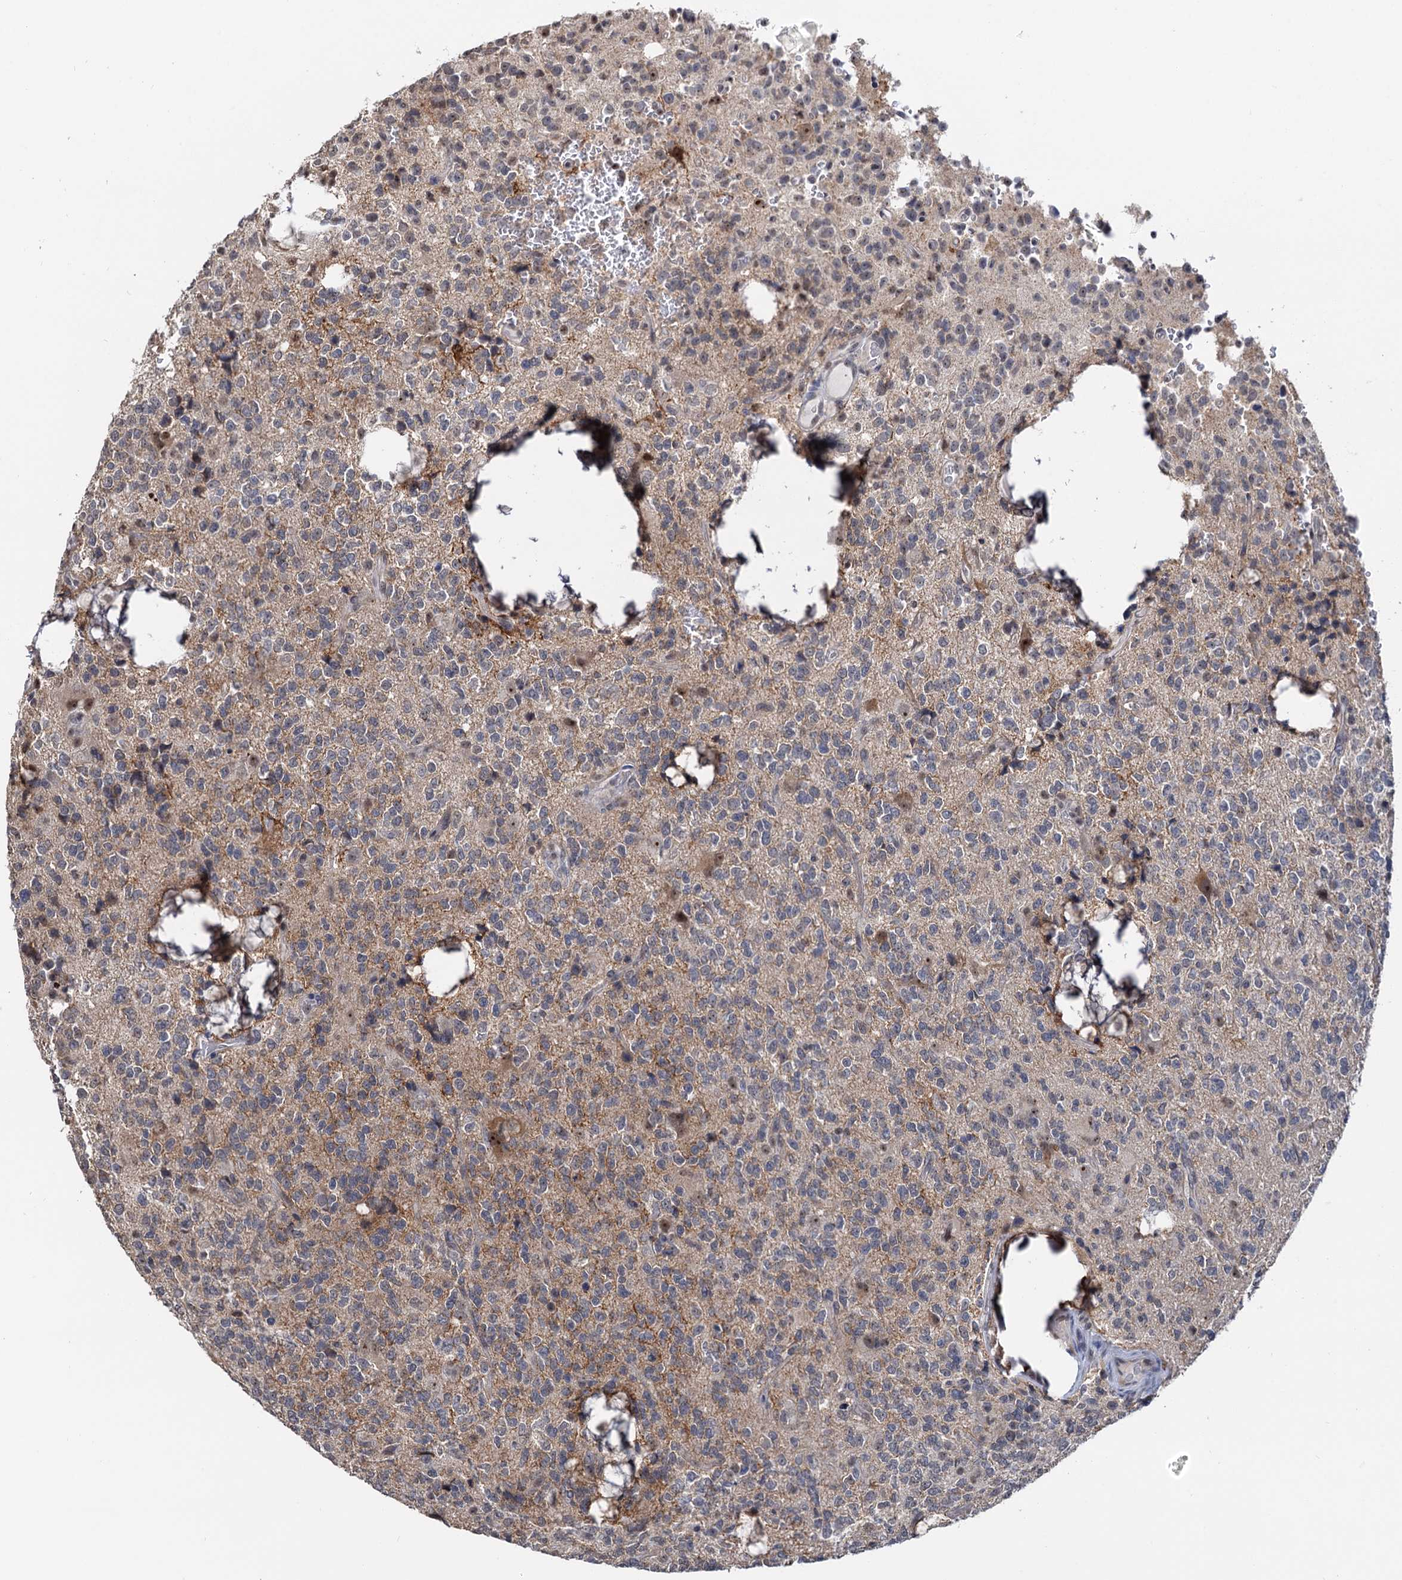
{"staining": {"intensity": "weak", "quantity": "<25%", "location": "nuclear"}, "tissue": "glioma", "cell_type": "Tumor cells", "image_type": "cancer", "snomed": [{"axis": "morphology", "description": "Glioma, malignant, High grade"}, {"axis": "topography", "description": "Brain"}], "caption": "An immunohistochemistry micrograph of glioma is shown. There is no staining in tumor cells of glioma. (DAB immunohistochemistry (IHC), high magnification).", "gene": "NAT10", "patient": {"sex": "female", "age": 62}}